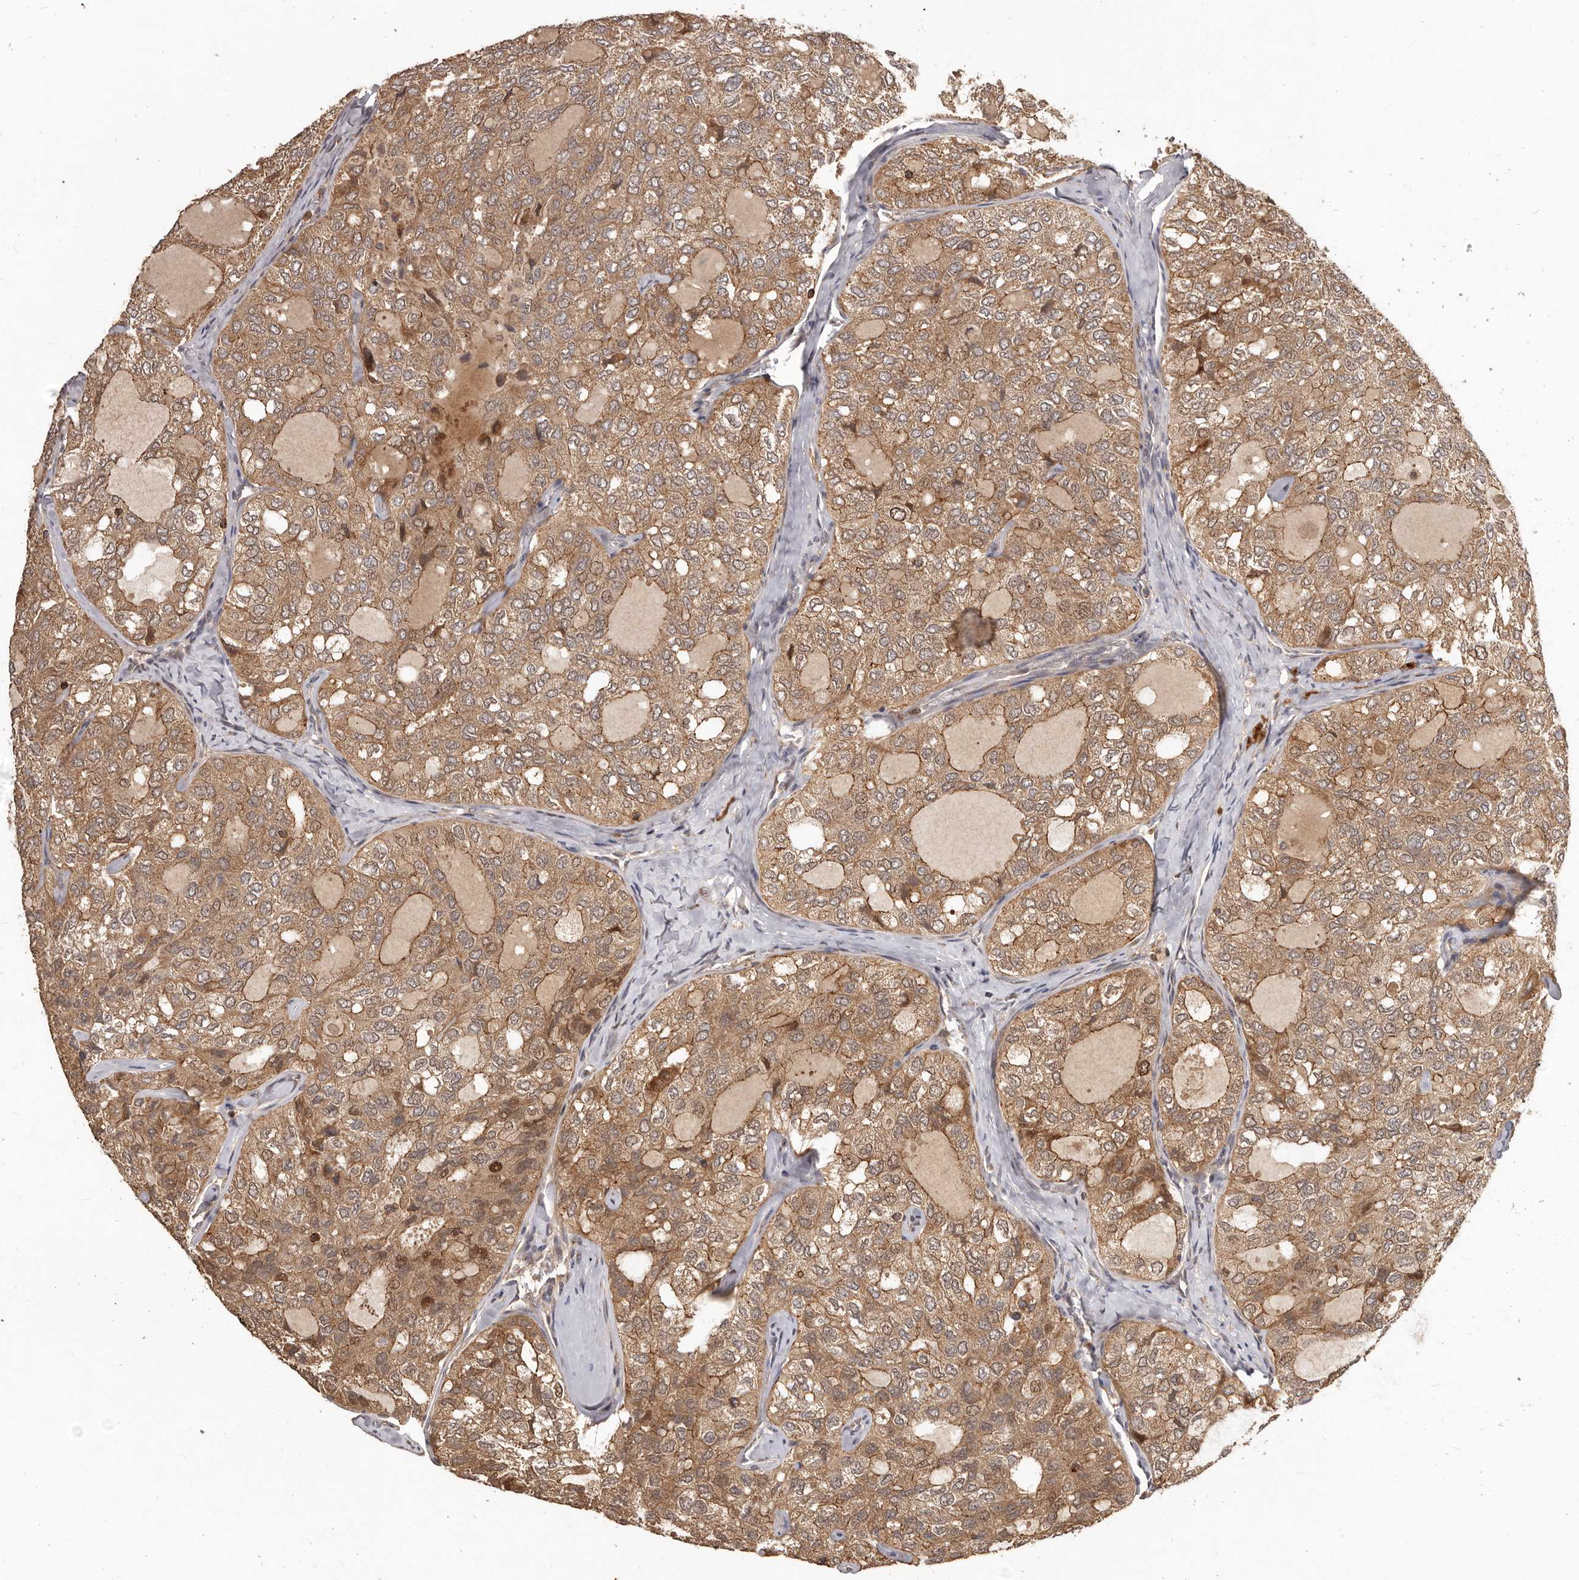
{"staining": {"intensity": "moderate", "quantity": ">75%", "location": "cytoplasmic/membranous"}, "tissue": "thyroid cancer", "cell_type": "Tumor cells", "image_type": "cancer", "snomed": [{"axis": "morphology", "description": "Follicular adenoma carcinoma, NOS"}, {"axis": "topography", "description": "Thyroid gland"}], "caption": "The histopathology image shows a brown stain indicating the presence of a protein in the cytoplasmic/membranous of tumor cells in follicular adenoma carcinoma (thyroid). Nuclei are stained in blue.", "gene": "RNF187", "patient": {"sex": "male", "age": 75}}